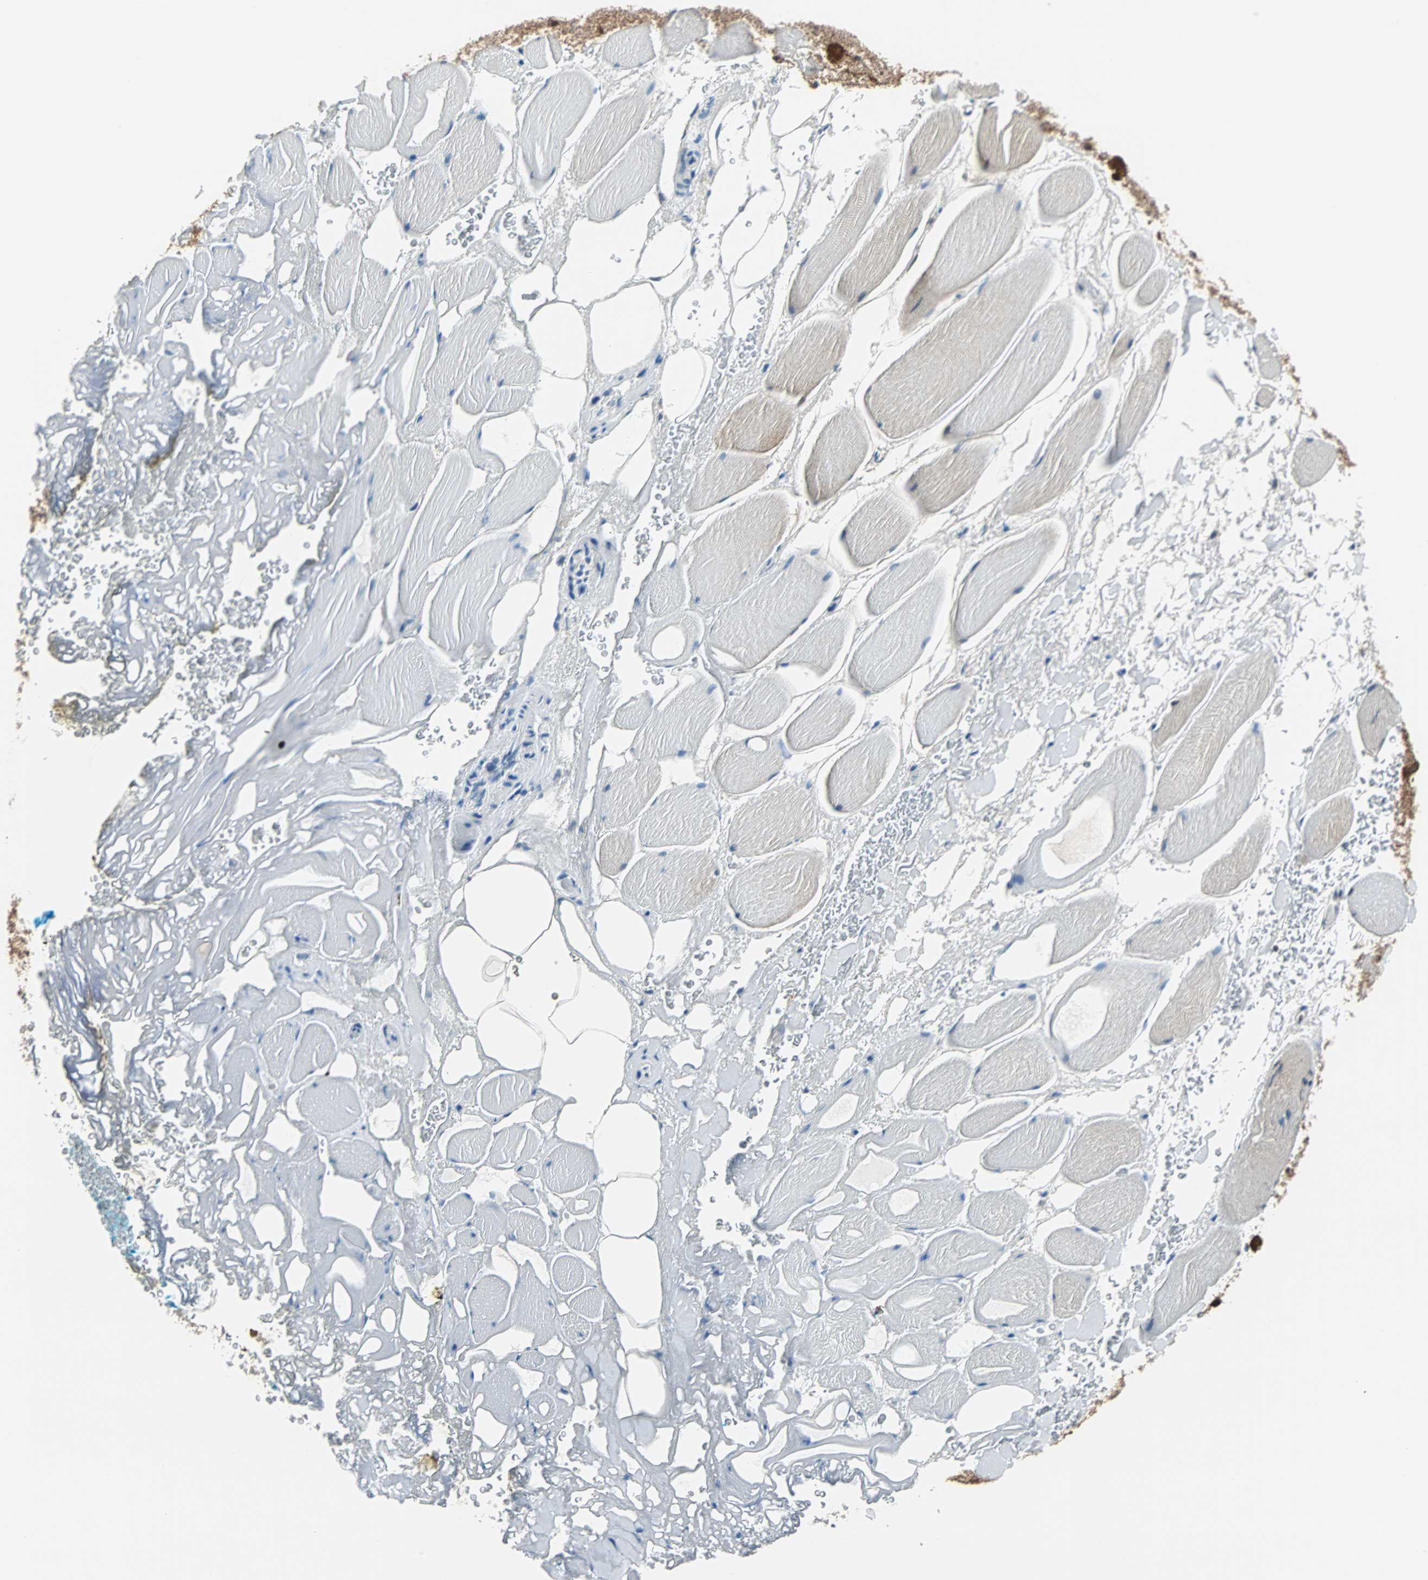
{"staining": {"intensity": "strong", "quantity": ">75%", "location": "cytoplasmic/membranous,nuclear"}, "tissue": "adipose tissue", "cell_type": "Adipocytes", "image_type": "normal", "snomed": [{"axis": "morphology", "description": "Normal tissue, NOS"}, {"axis": "topography", "description": "Soft tissue"}, {"axis": "topography", "description": "Peripheral nerve tissue"}], "caption": "Immunohistochemical staining of unremarkable adipose tissue shows high levels of strong cytoplasmic/membranous,nuclear expression in about >75% of adipocytes.", "gene": "VCP", "patient": {"sex": "female", "age": 71}}